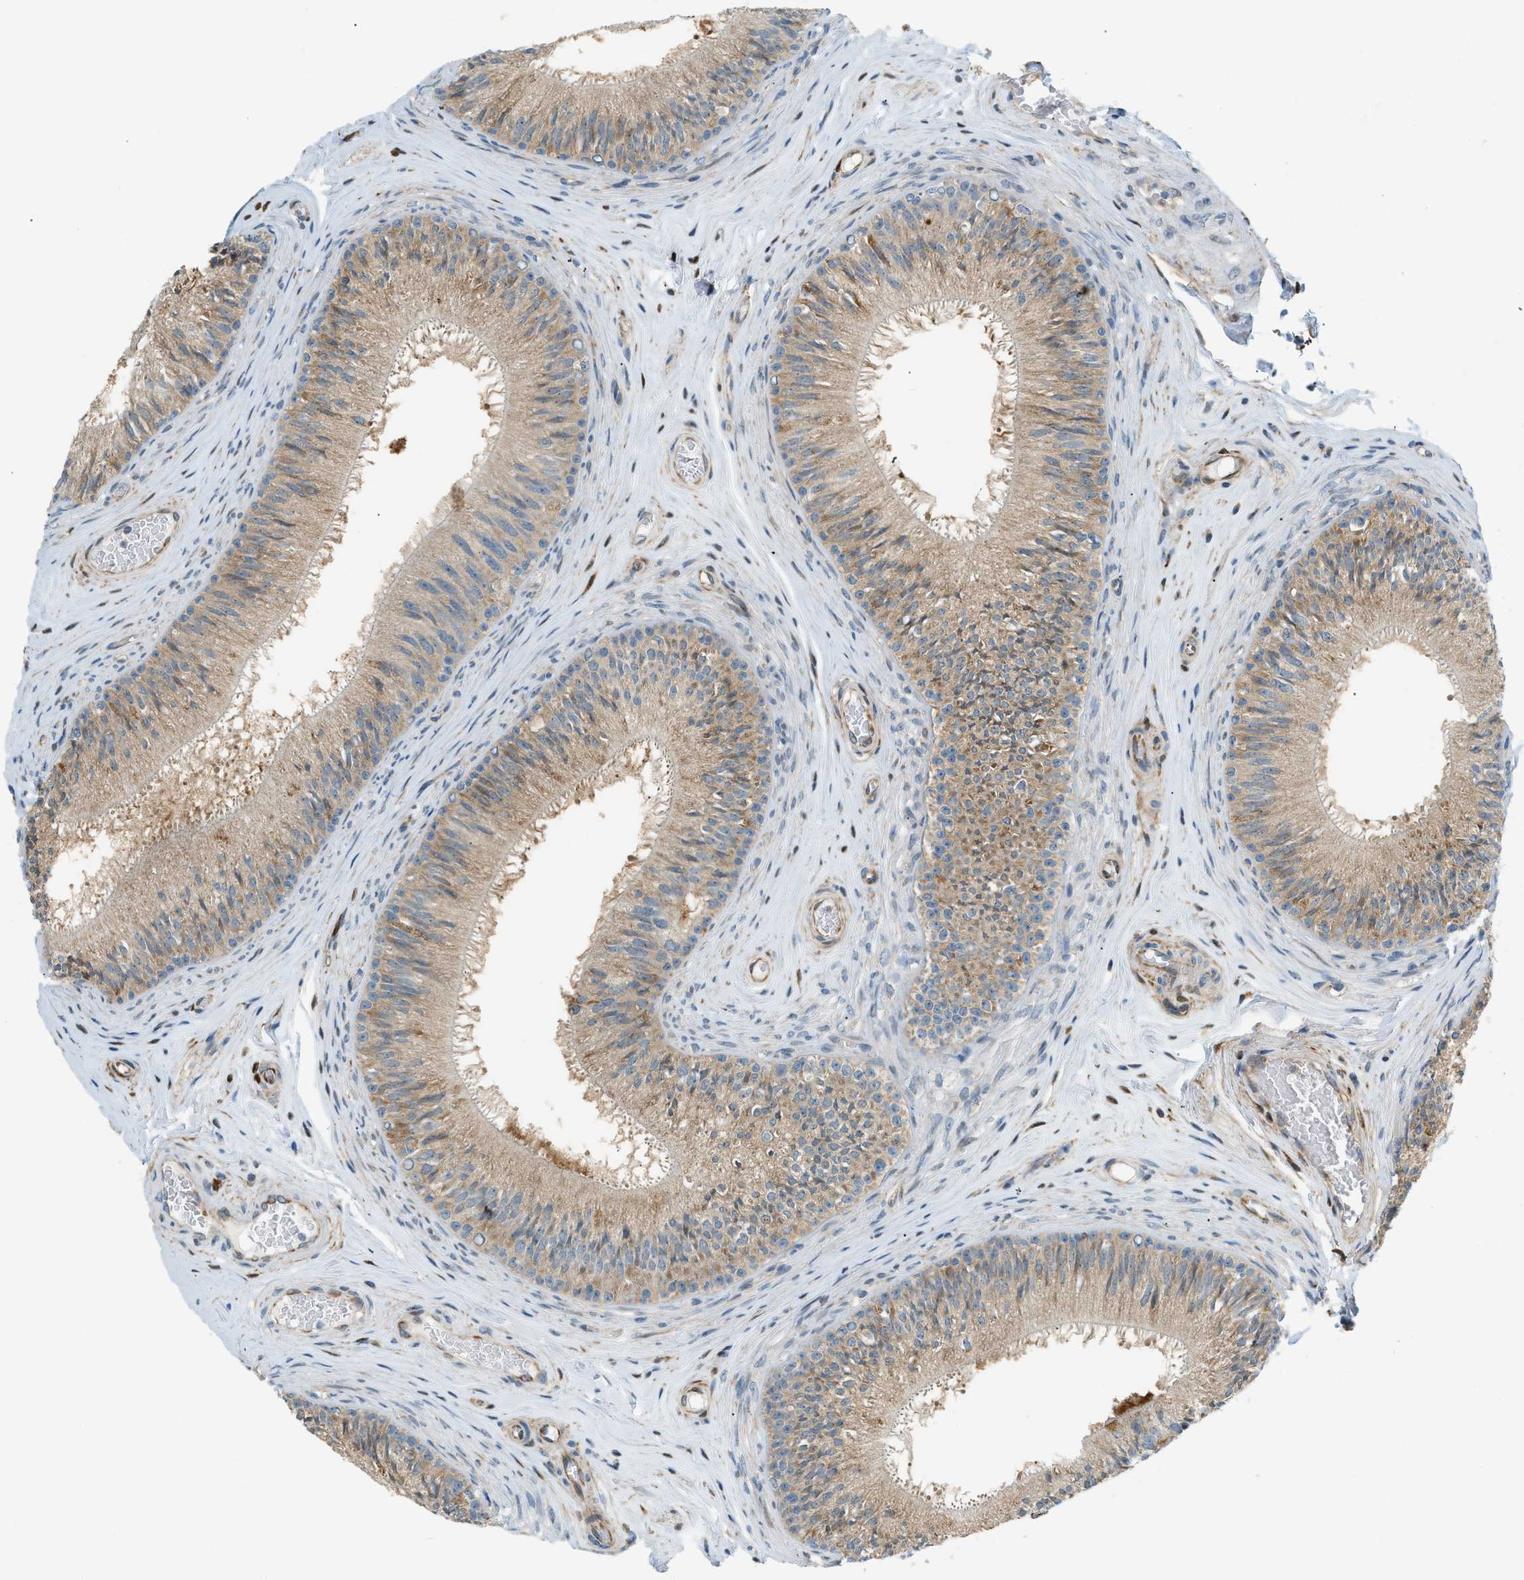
{"staining": {"intensity": "moderate", "quantity": "25%-75%", "location": "cytoplasmic/membranous"}, "tissue": "epididymis", "cell_type": "Glandular cells", "image_type": "normal", "snomed": [{"axis": "morphology", "description": "Normal tissue, NOS"}, {"axis": "topography", "description": "Testis"}, {"axis": "topography", "description": "Epididymis"}], "caption": "Glandular cells display medium levels of moderate cytoplasmic/membranous expression in approximately 25%-75% of cells in normal human epididymis.", "gene": "PIGG", "patient": {"sex": "male", "age": 36}}